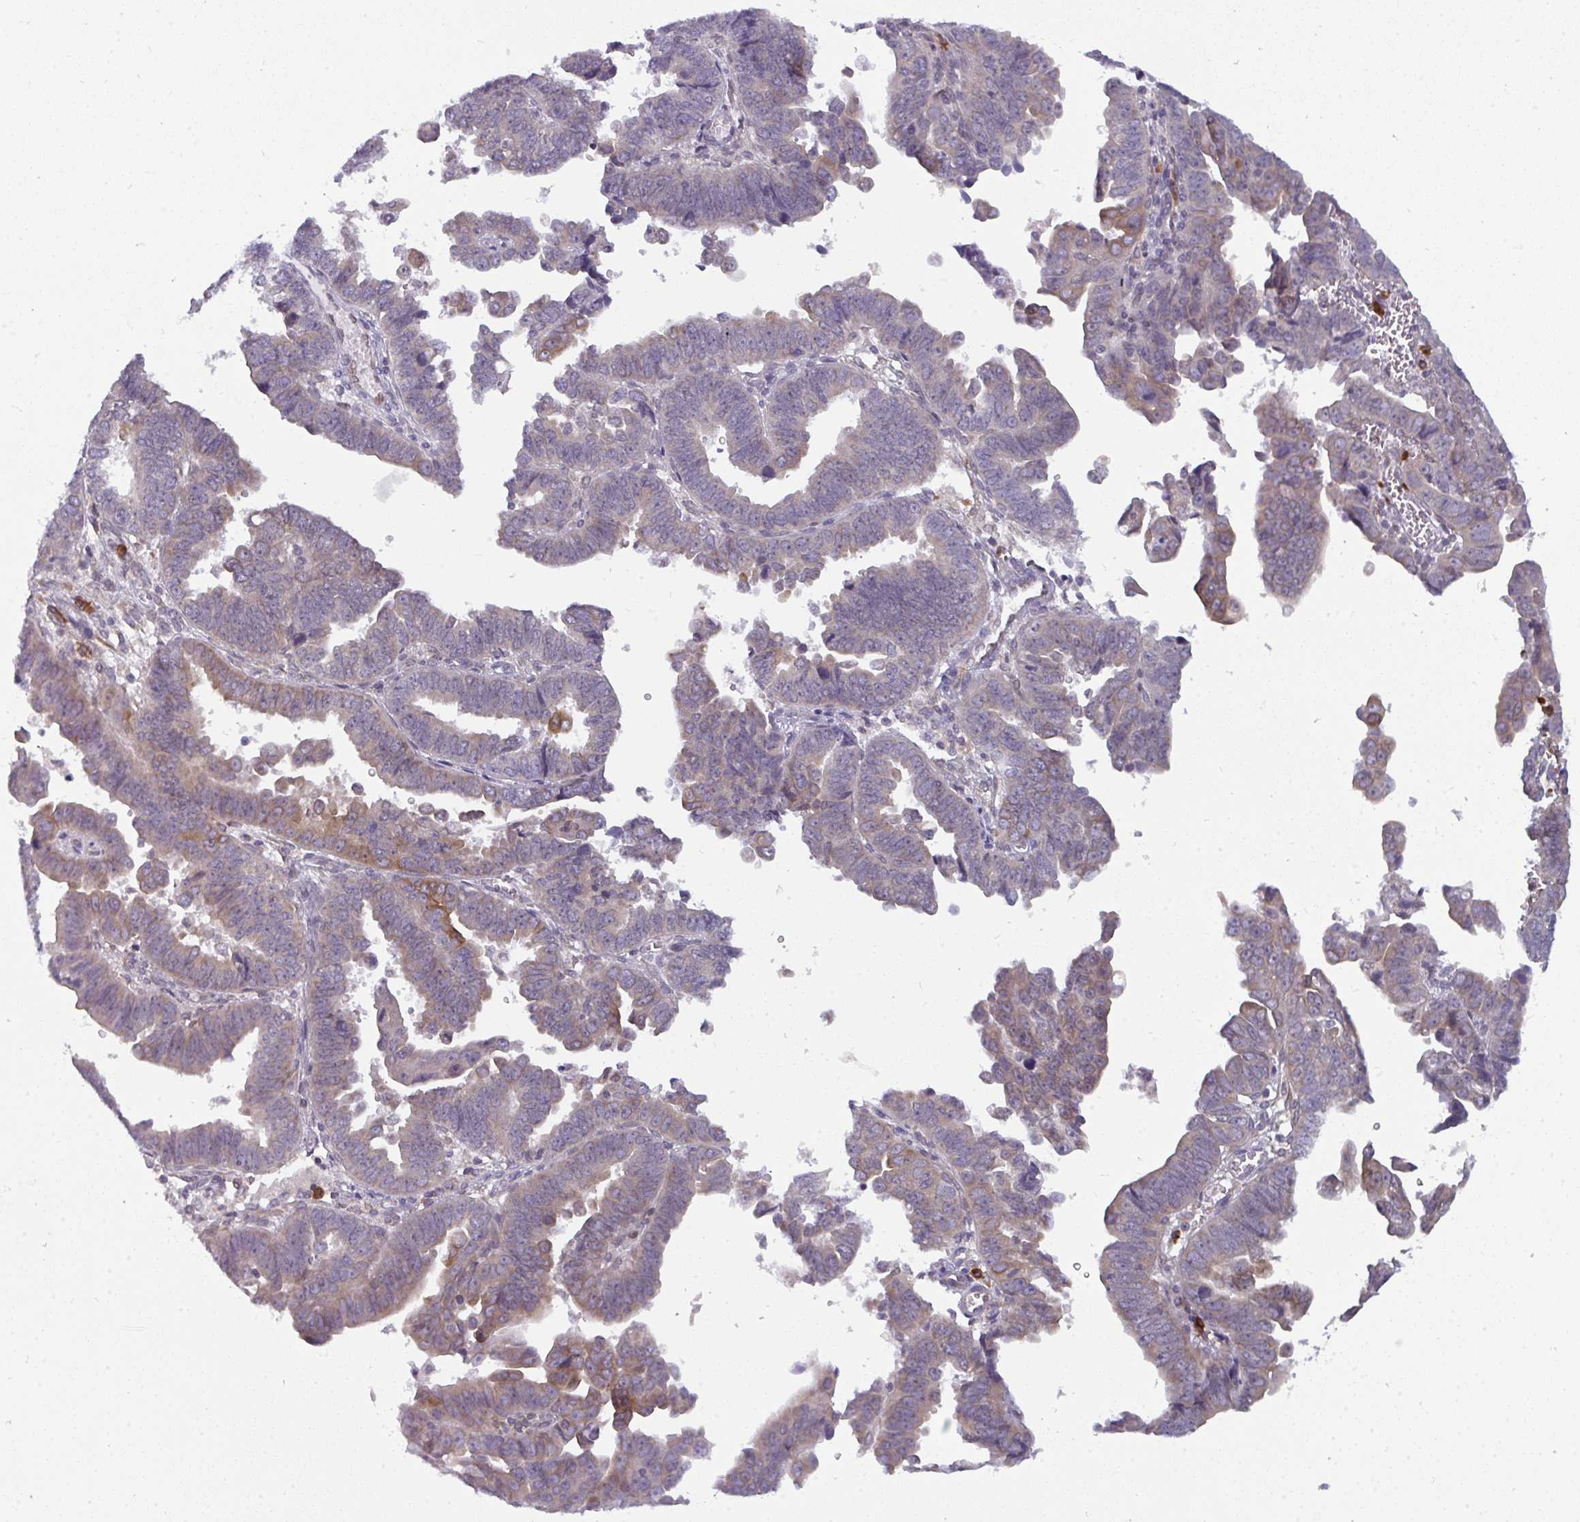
{"staining": {"intensity": "weak", "quantity": "25%-75%", "location": "cytoplasmic/membranous"}, "tissue": "endometrial cancer", "cell_type": "Tumor cells", "image_type": "cancer", "snomed": [{"axis": "morphology", "description": "Adenocarcinoma, NOS"}, {"axis": "topography", "description": "Endometrium"}], "caption": "Immunohistochemical staining of human endometrial cancer (adenocarcinoma) reveals low levels of weak cytoplasmic/membranous protein expression in about 25%-75% of tumor cells.", "gene": "LYSMD4", "patient": {"sex": "female", "age": 75}}